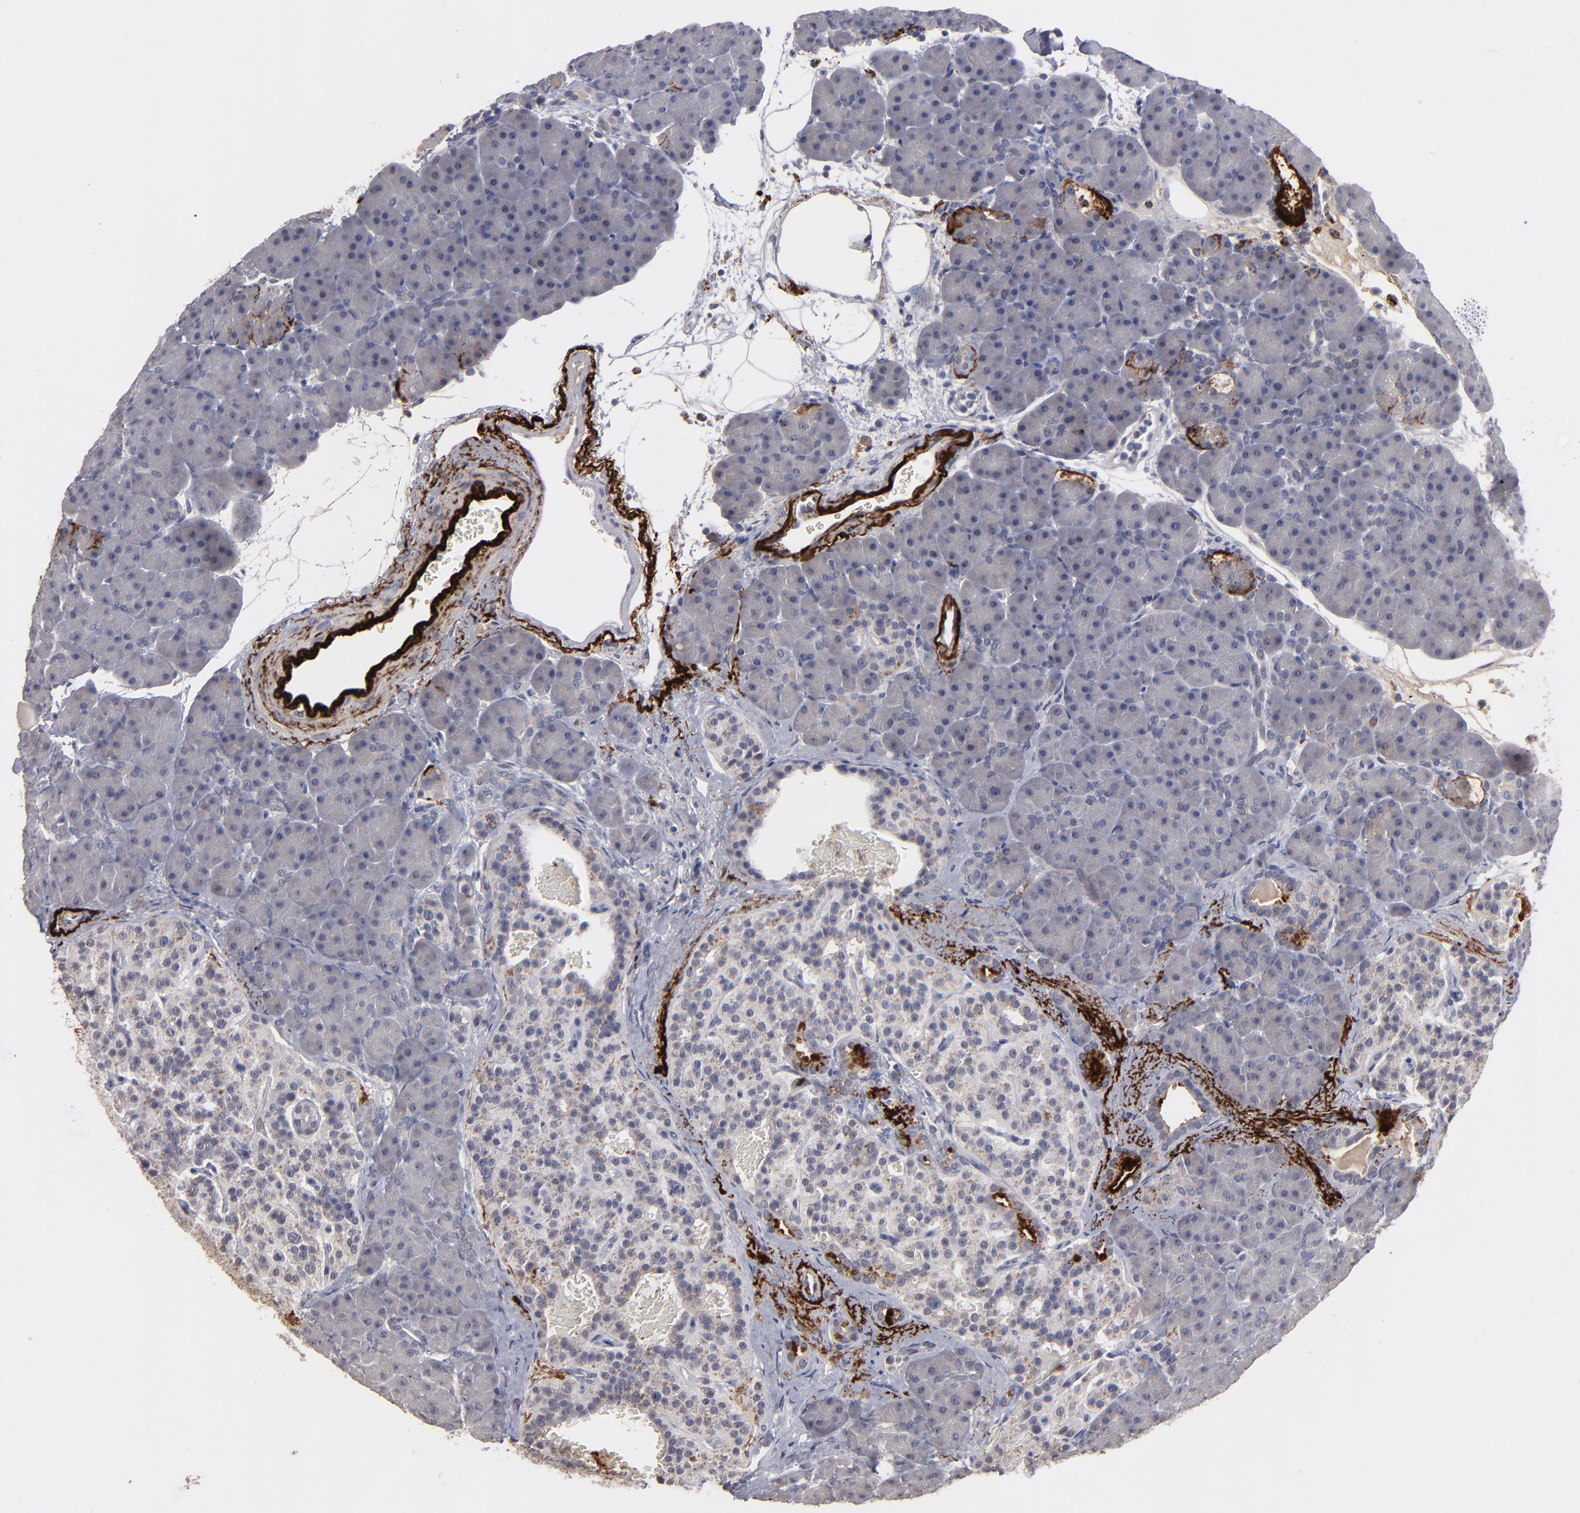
{"staining": {"intensity": "negative", "quantity": "none", "location": "none"}, "tissue": "pancreas", "cell_type": "Exocrine glandular cells", "image_type": "normal", "snomed": [{"axis": "morphology", "description": "Normal tissue, NOS"}, {"axis": "topography", "description": "Pancreas"}], "caption": "The image reveals no staining of exocrine glandular cells in unremarkable pancreas.", "gene": "GPM6B", "patient": {"sex": "male", "age": 66}}